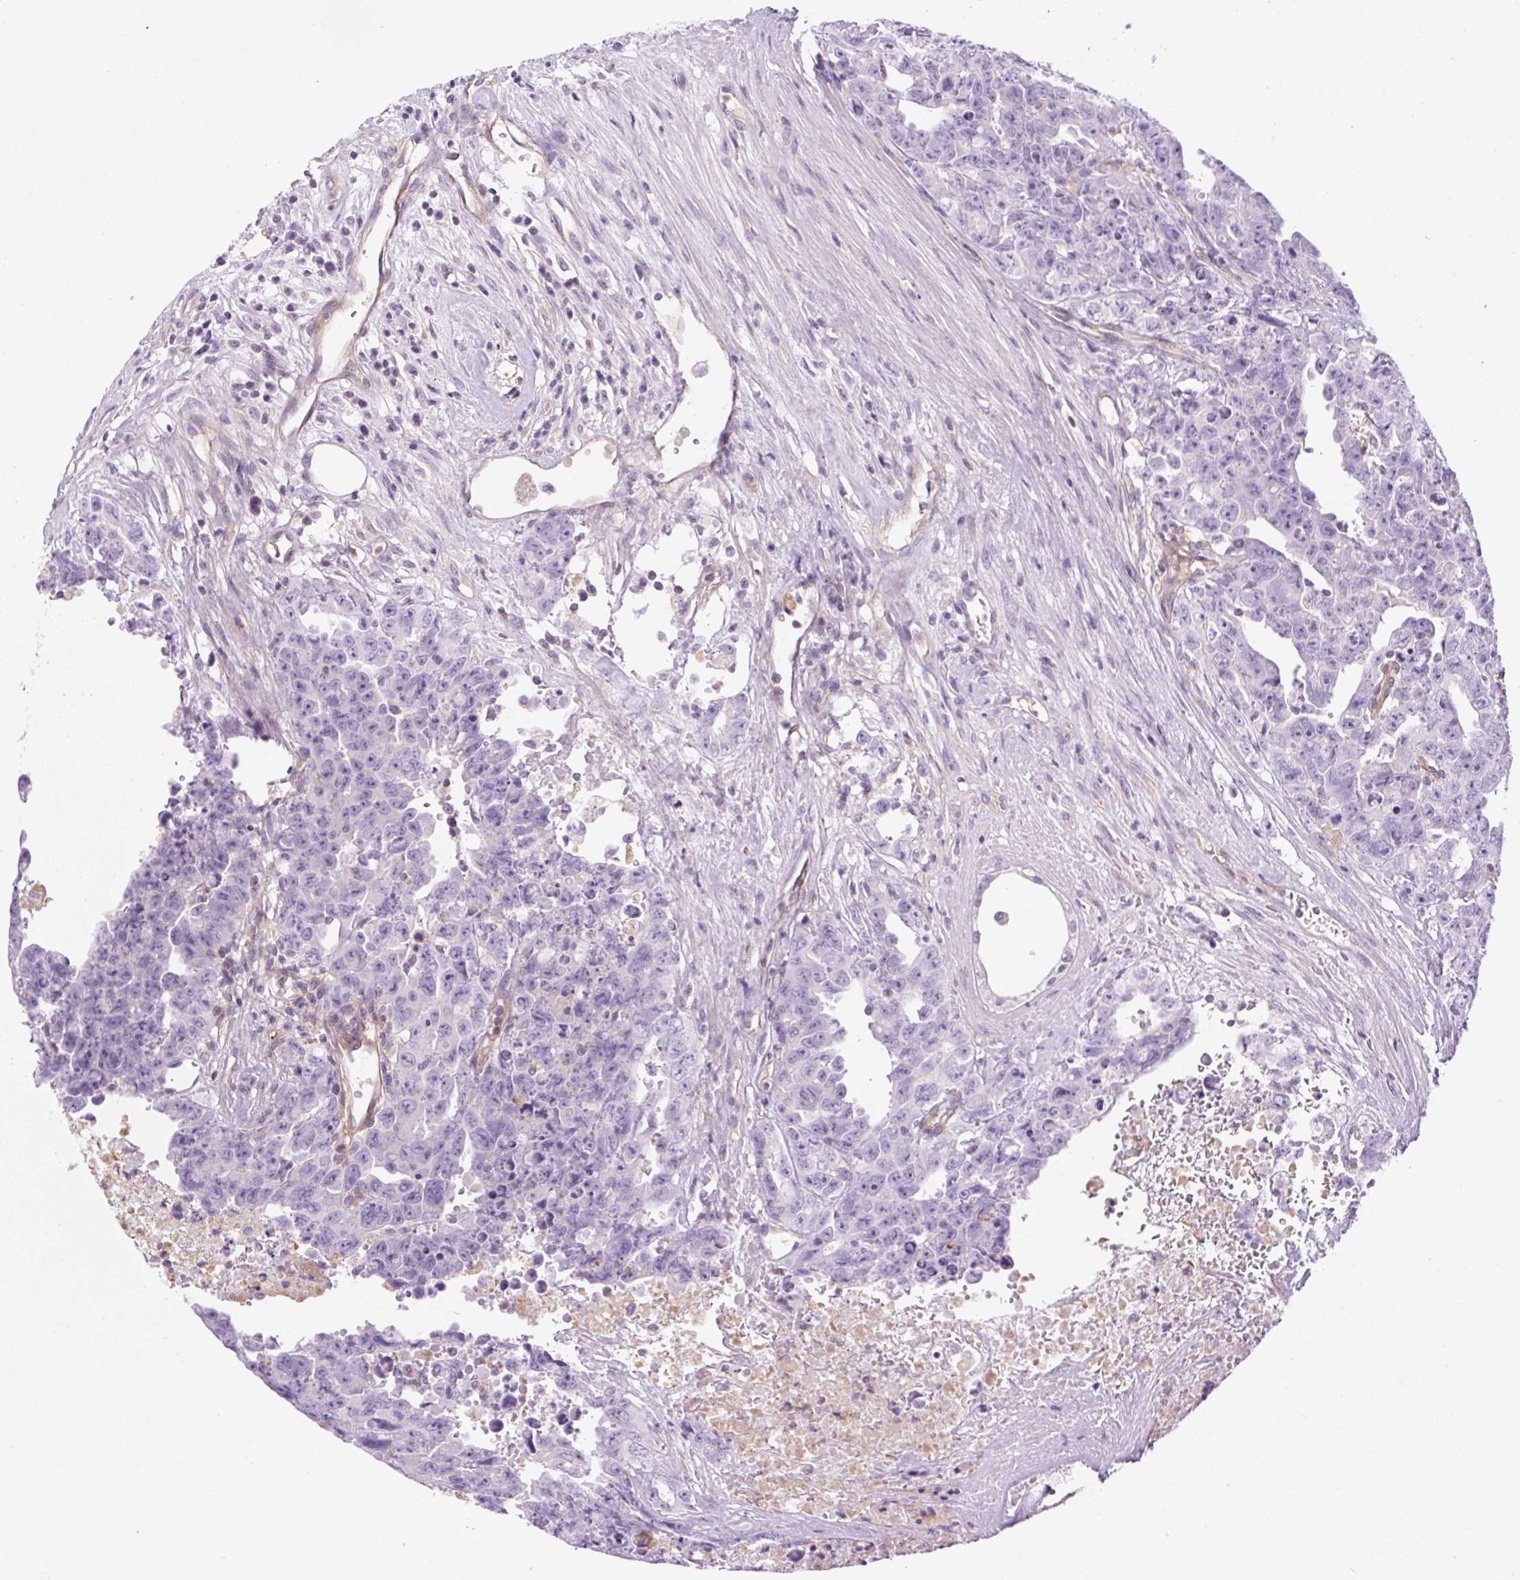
{"staining": {"intensity": "negative", "quantity": "none", "location": "none"}, "tissue": "testis cancer", "cell_type": "Tumor cells", "image_type": "cancer", "snomed": [{"axis": "morphology", "description": "Carcinoma, Embryonal, NOS"}, {"axis": "topography", "description": "Testis"}], "caption": "A micrograph of human testis cancer is negative for staining in tumor cells.", "gene": "EHD3", "patient": {"sex": "male", "age": 24}}